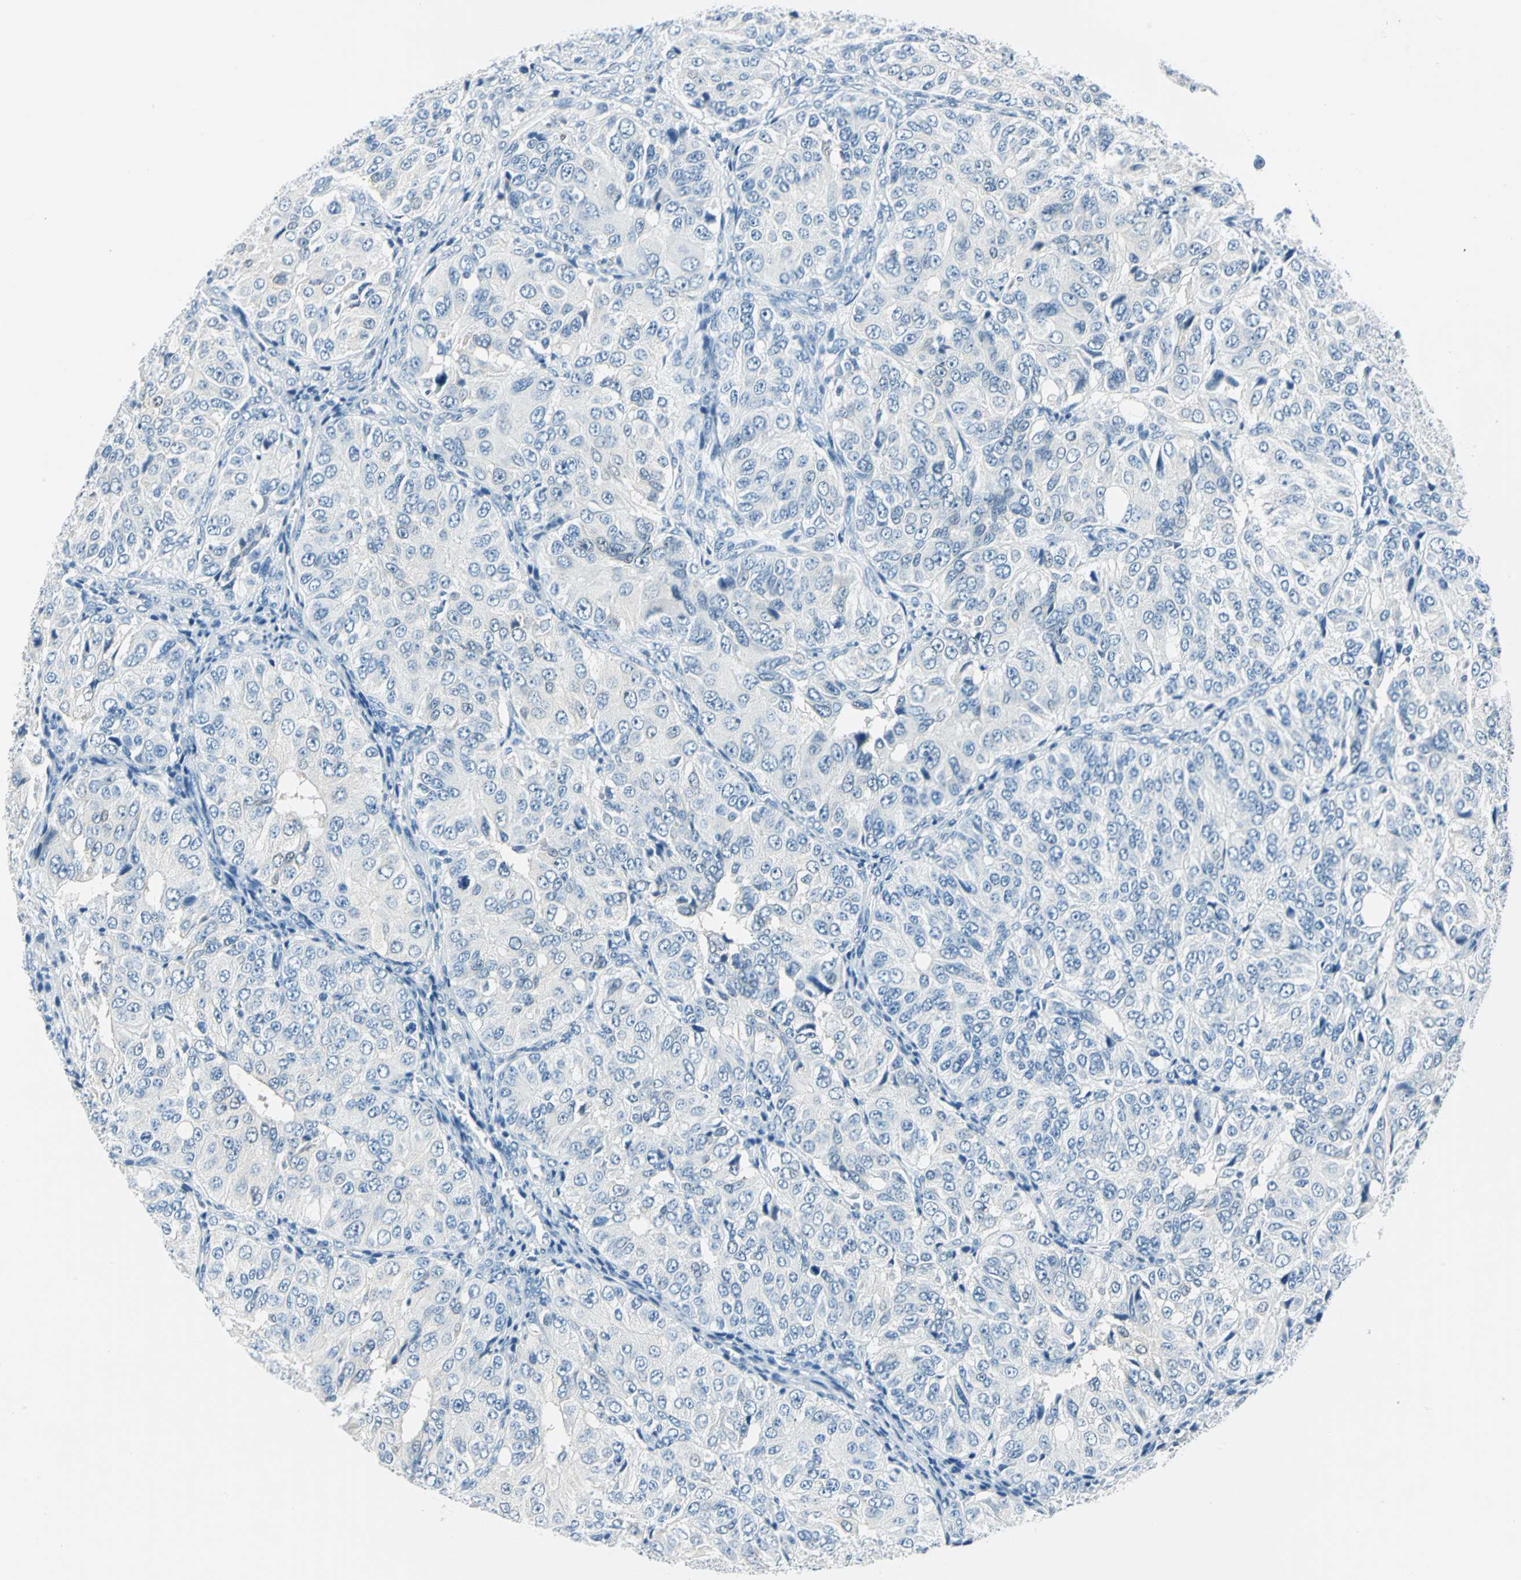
{"staining": {"intensity": "negative", "quantity": "none", "location": "none"}, "tissue": "ovarian cancer", "cell_type": "Tumor cells", "image_type": "cancer", "snomed": [{"axis": "morphology", "description": "Carcinoma, endometroid"}, {"axis": "topography", "description": "Ovary"}], "caption": "This is an IHC image of human ovarian cancer. There is no staining in tumor cells.", "gene": "AKR1A1", "patient": {"sex": "female", "age": 51}}